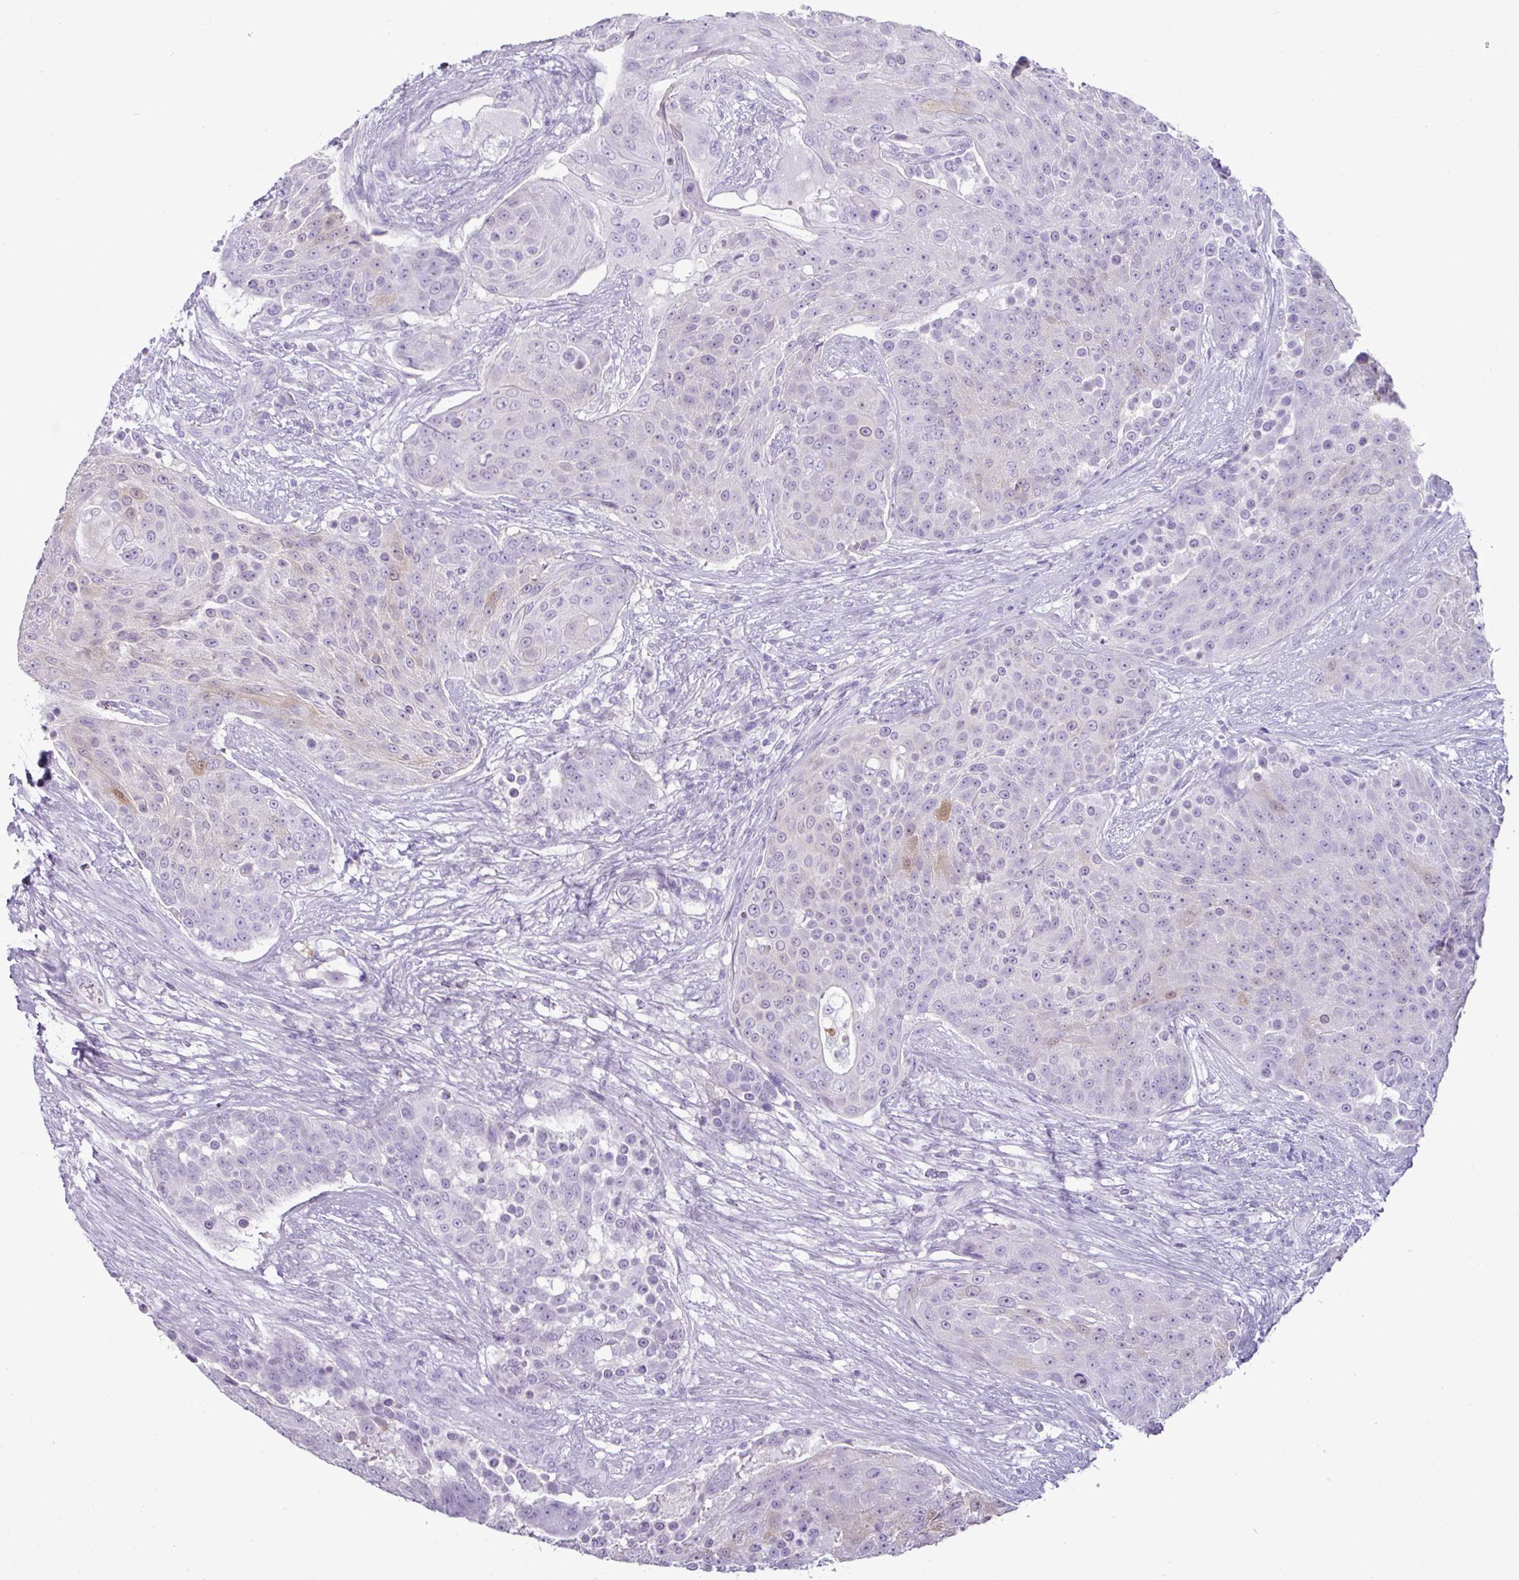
{"staining": {"intensity": "moderate", "quantity": "<25%", "location": "cytoplasmic/membranous"}, "tissue": "urothelial cancer", "cell_type": "Tumor cells", "image_type": "cancer", "snomed": [{"axis": "morphology", "description": "Urothelial carcinoma, High grade"}, {"axis": "topography", "description": "Urinary bladder"}], "caption": "About <25% of tumor cells in urothelial carcinoma (high-grade) display moderate cytoplasmic/membranous protein staining as visualized by brown immunohistochemical staining.", "gene": "GSTA3", "patient": {"sex": "female", "age": 63}}